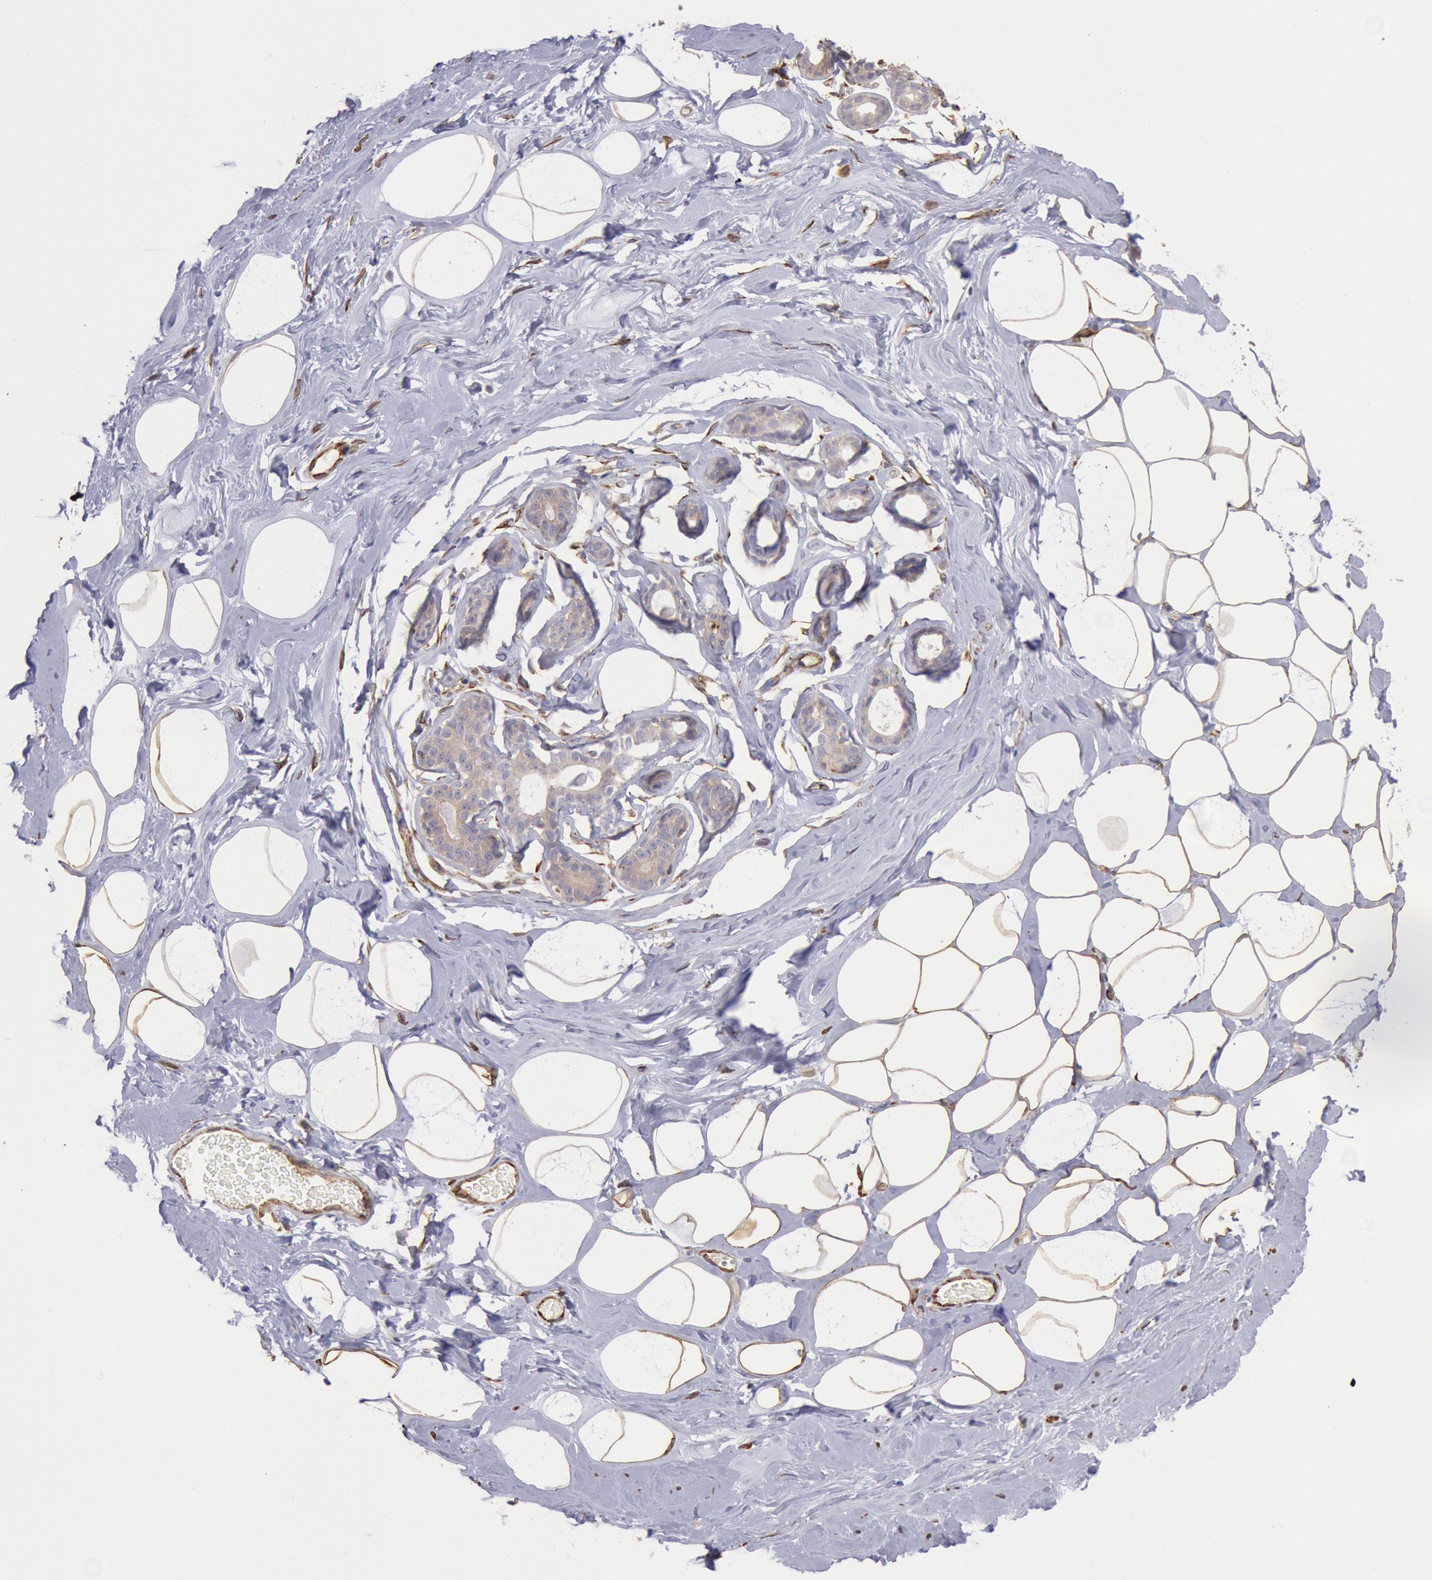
{"staining": {"intensity": "weak", "quantity": "25%-75%", "location": "cytoplasmic/membranous"}, "tissue": "breast", "cell_type": "Adipocytes", "image_type": "normal", "snomed": [{"axis": "morphology", "description": "Normal tissue, NOS"}, {"axis": "morphology", "description": "Fibrosis, NOS"}, {"axis": "topography", "description": "Breast"}], "caption": "Human breast stained for a protein (brown) shows weak cytoplasmic/membranous positive expression in about 25%-75% of adipocytes.", "gene": "RNF139", "patient": {"sex": "female", "age": 39}}